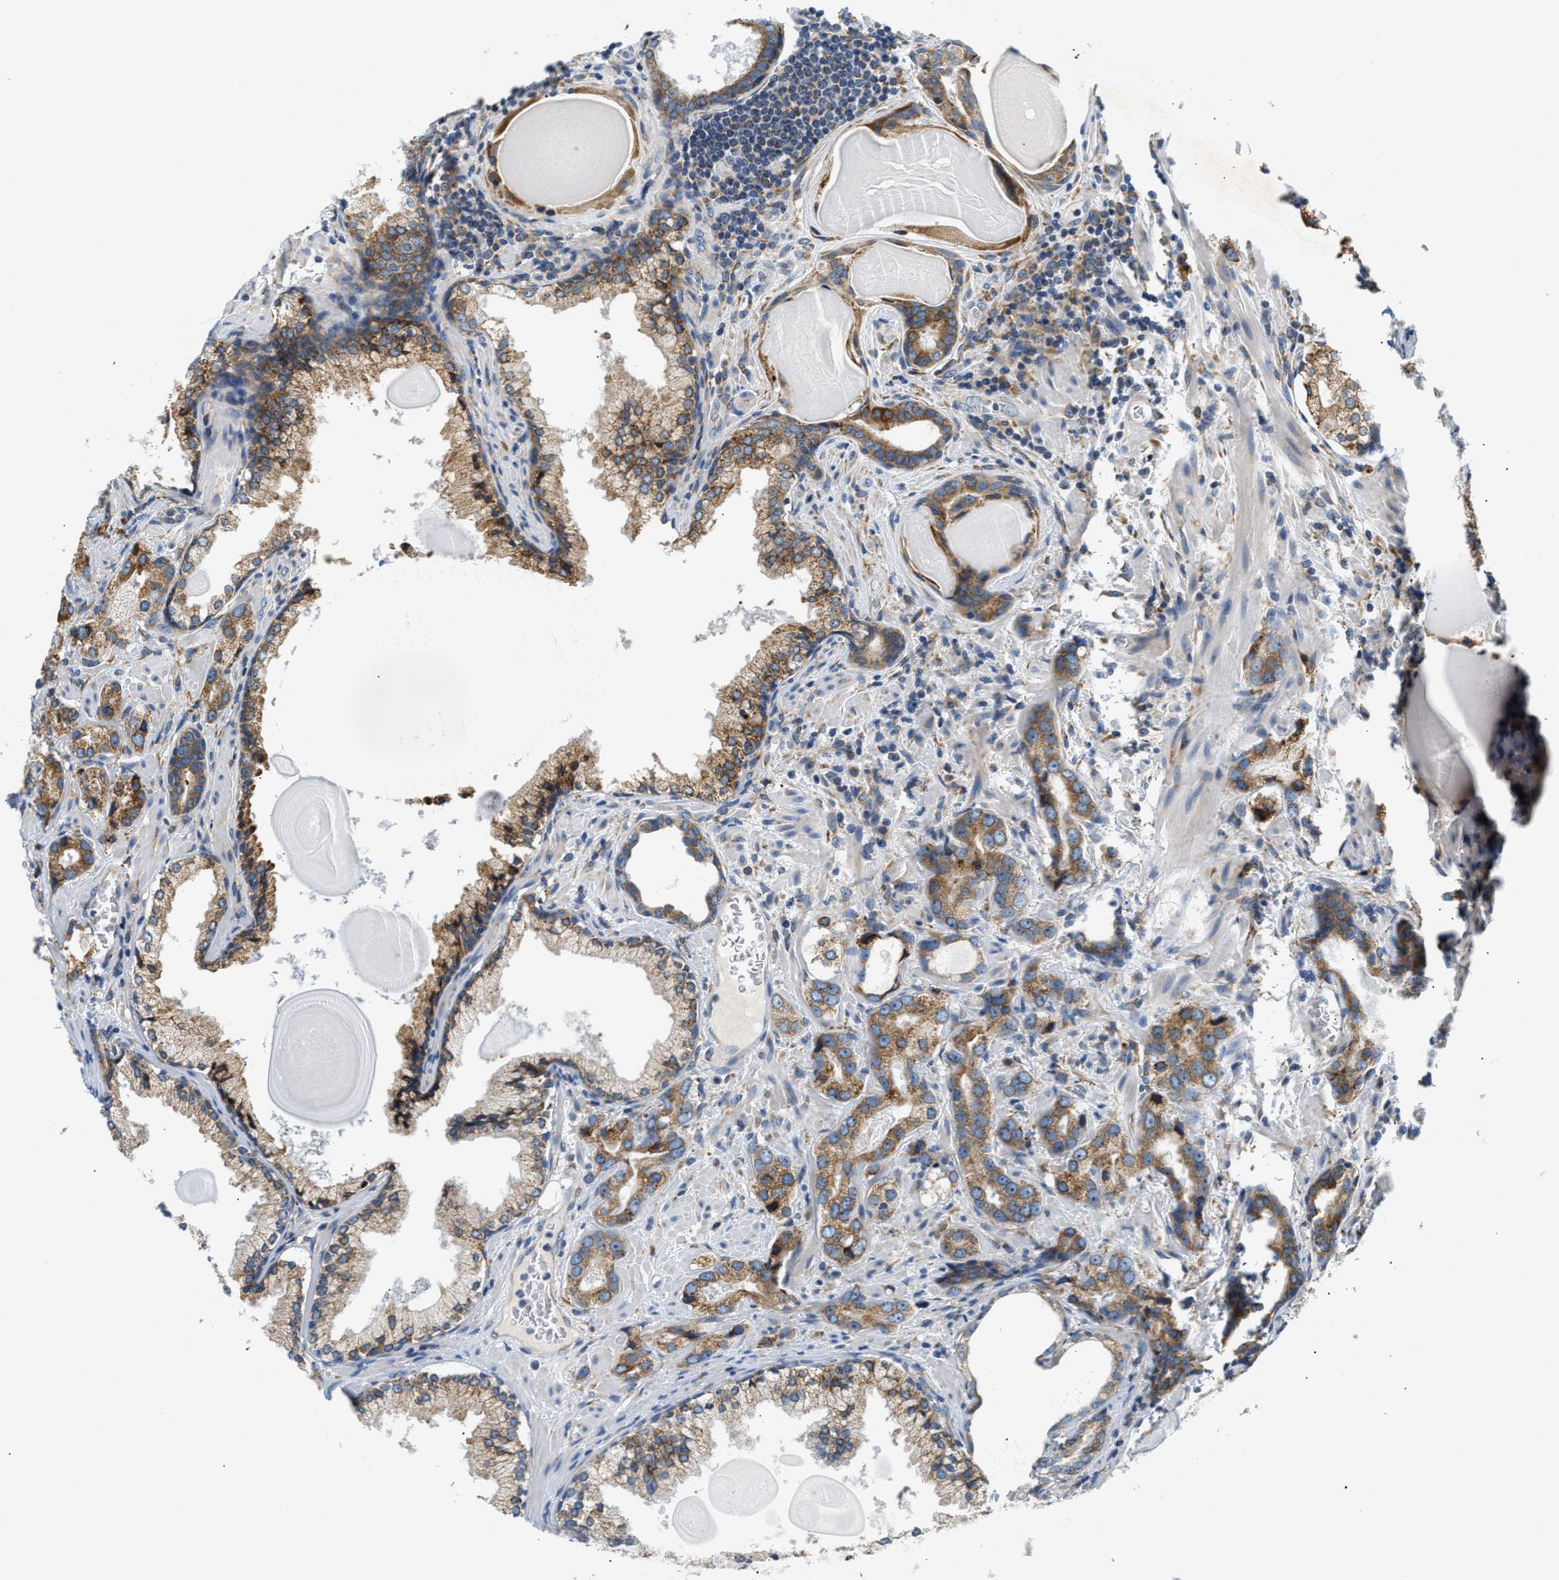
{"staining": {"intensity": "moderate", "quantity": ">75%", "location": "cytoplasmic/membranous"}, "tissue": "prostate cancer", "cell_type": "Tumor cells", "image_type": "cancer", "snomed": [{"axis": "morphology", "description": "Adenocarcinoma, High grade"}, {"axis": "topography", "description": "Prostate"}], "caption": "Prostate high-grade adenocarcinoma stained with a protein marker exhibits moderate staining in tumor cells.", "gene": "HDHD3", "patient": {"sex": "male", "age": 63}}